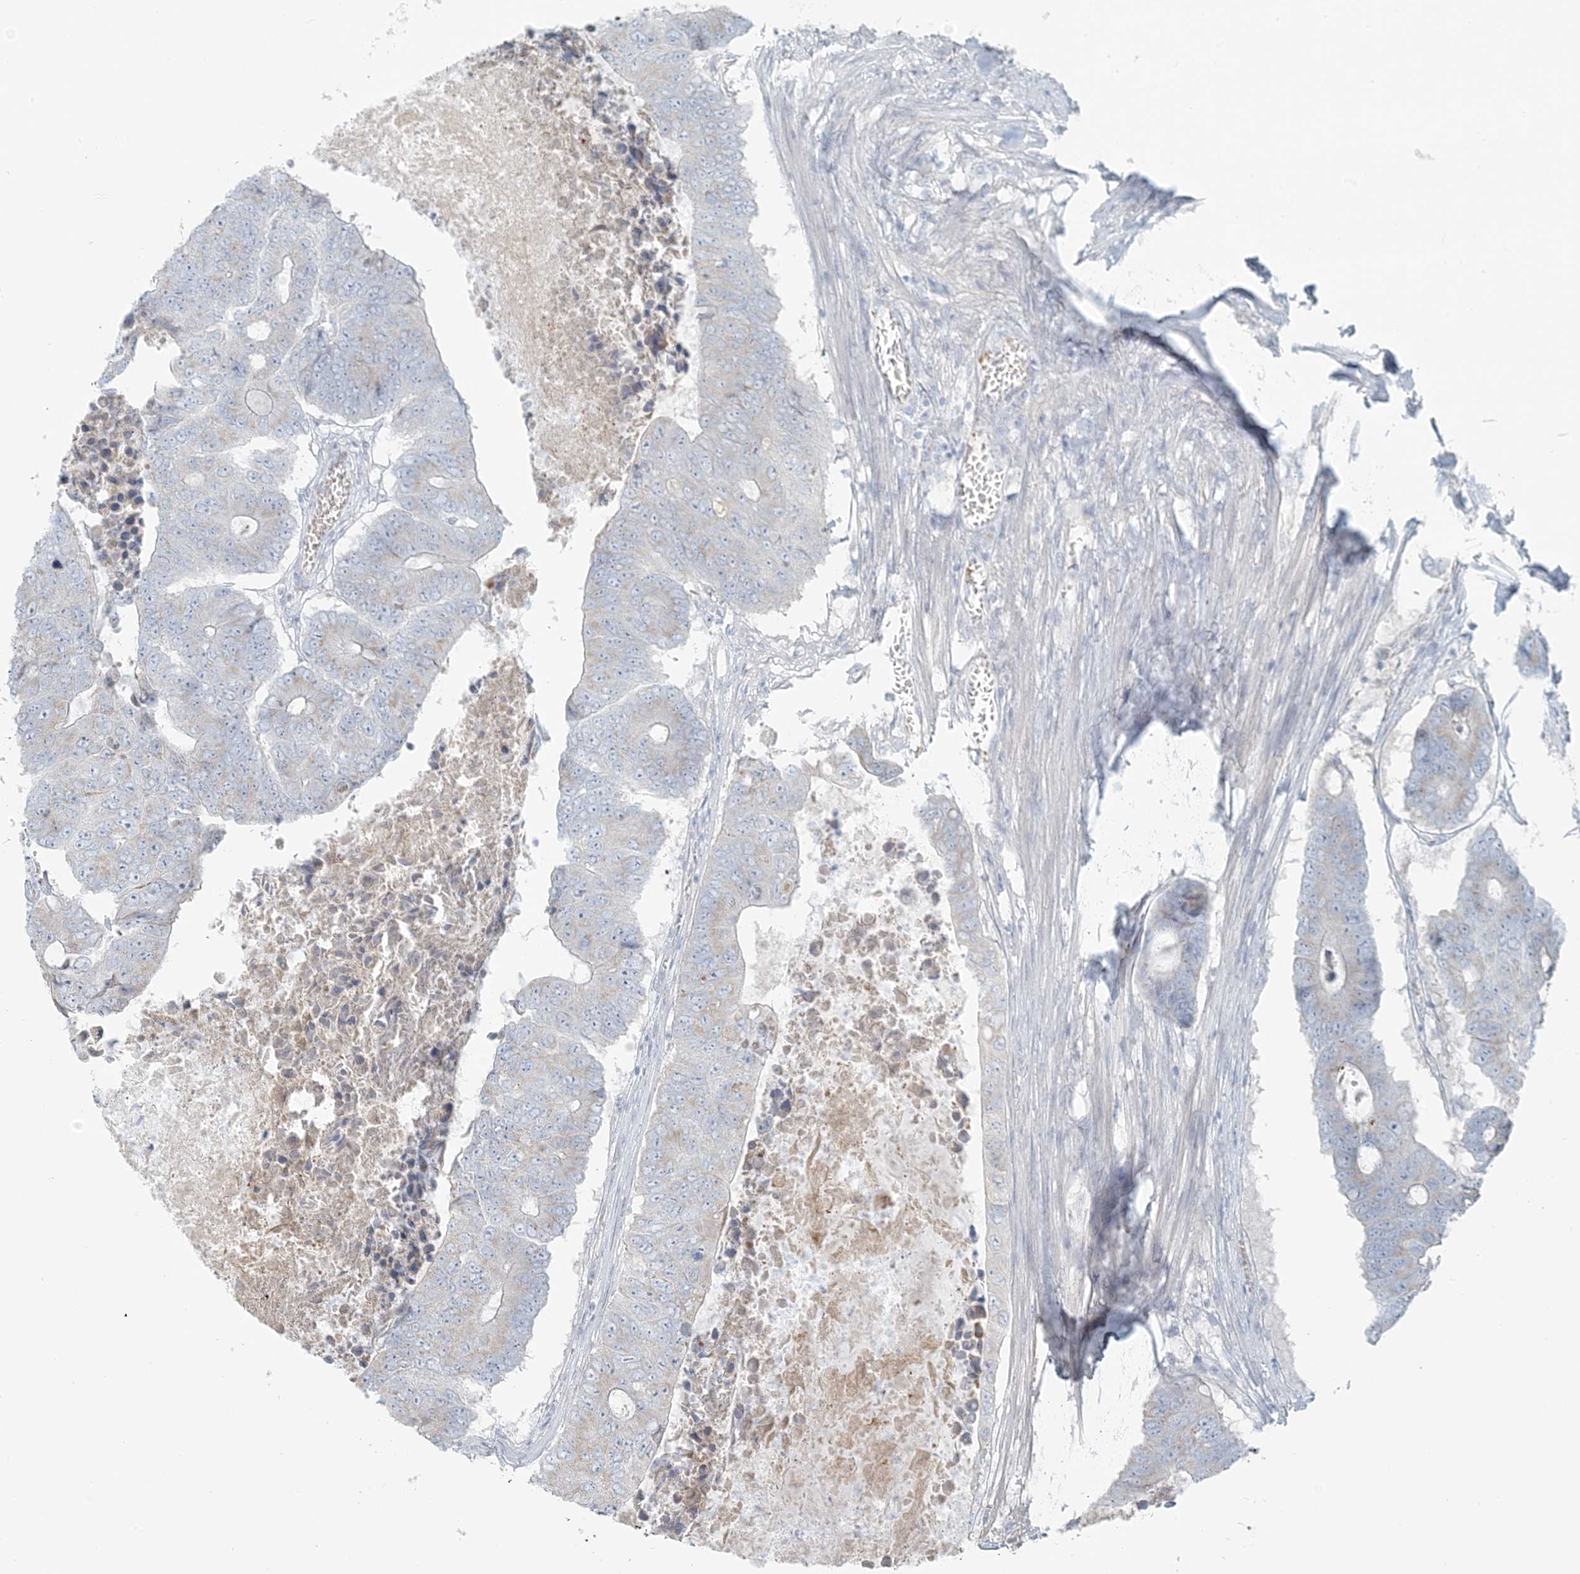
{"staining": {"intensity": "weak", "quantity": "<25%", "location": "cytoplasmic/membranous"}, "tissue": "colorectal cancer", "cell_type": "Tumor cells", "image_type": "cancer", "snomed": [{"axis": "morphology", "description": "Adenocarcinoma, NOS"}, {"axis": "topography", "description": "Colon"}], "caption": "Immunohistochemical staining of colorectal adenocarcinoma reveals no significant expression in tumor cells.", "gene": "SCML1", "patient": {"sex": "male", "age": 87}}